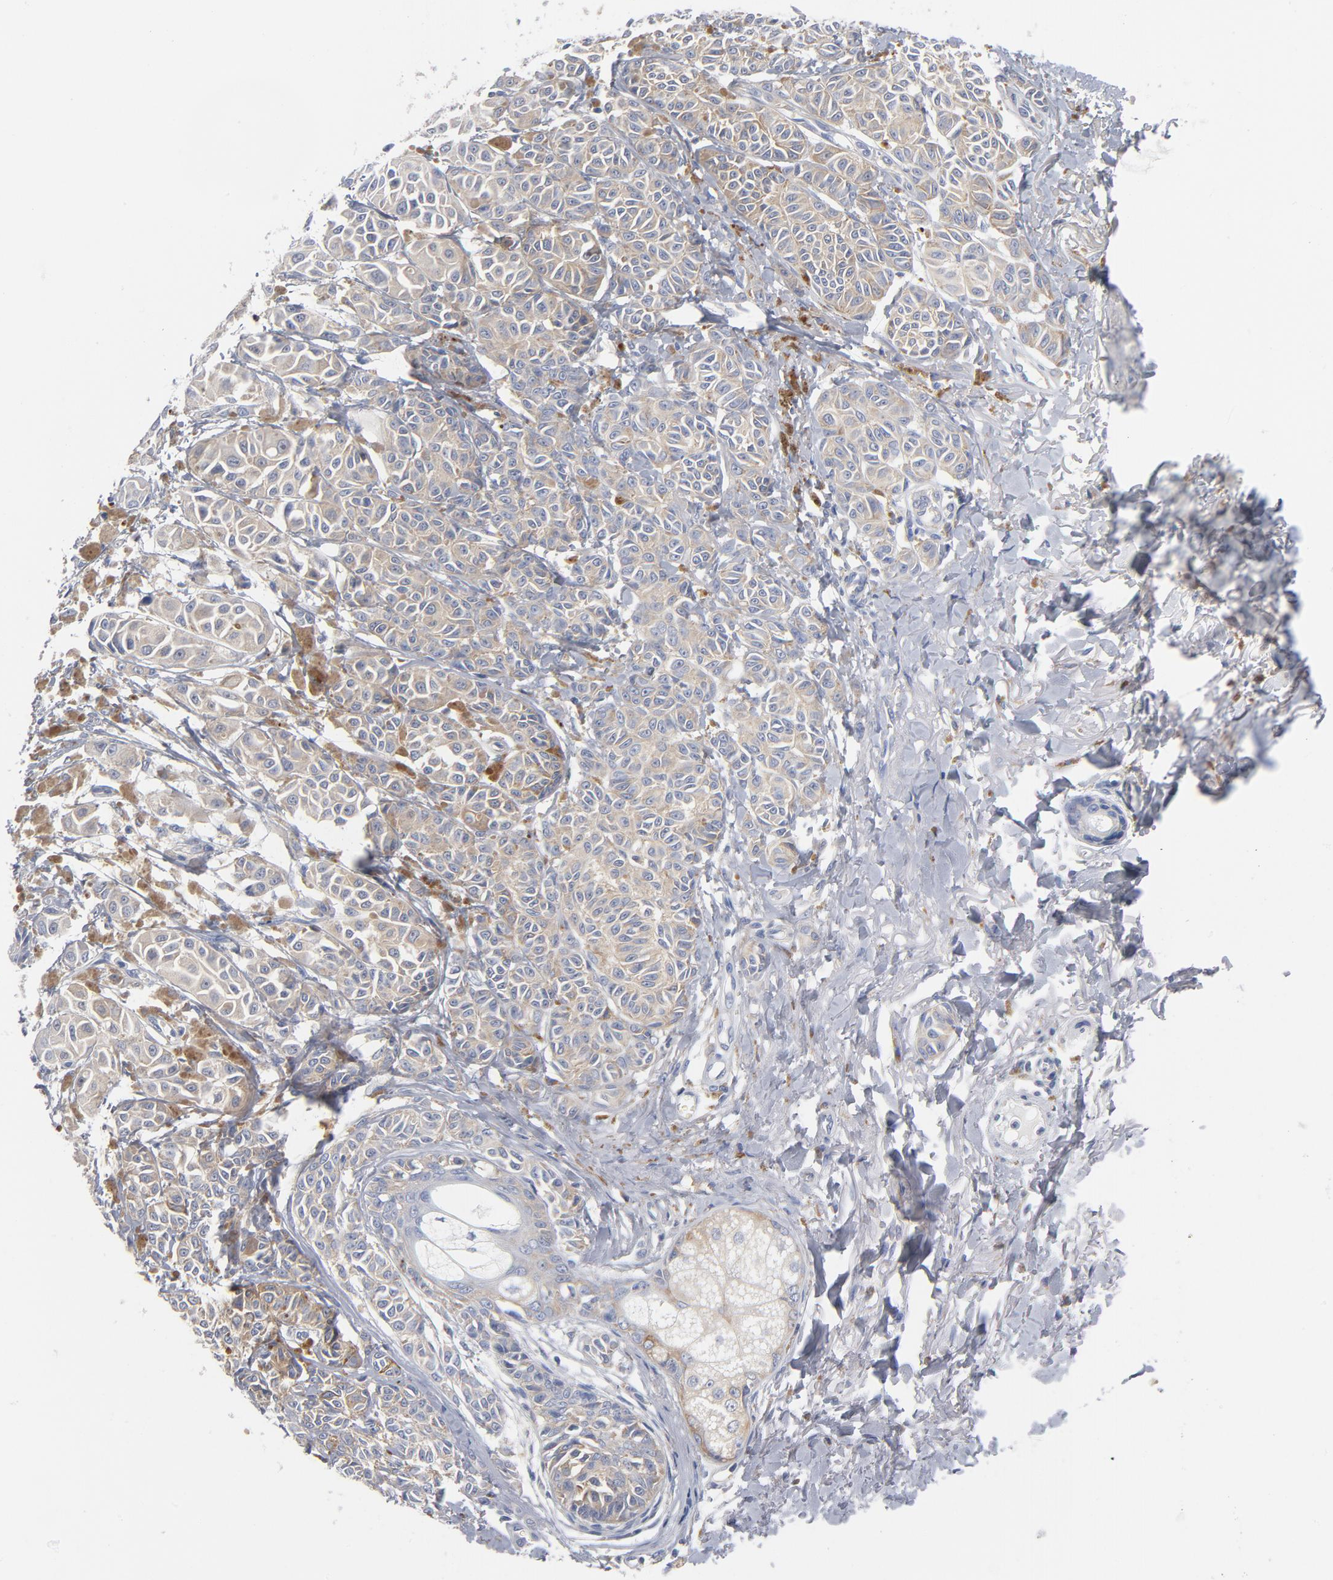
{"staining": {"intensity": "weak", "quantity": ">75%", "location": "cytoplasmic/membranous"}, "tissue": "melanoma", "cell_type": "Tumor cells", "image_type": "cancer", "snomed": [{"axis": "morphology", "description": "Malignant melanoma, NOS"}, {"axis": "topography", "description": "Skin"}], "caption": "This micrograph demonstrates IHC staining of malignant melanoma, with low weak cytoplasmic/membranous staining in about >75% of tumor cells.", "gene": "CD86", "patient": {"sex": "male", "age": 76}}